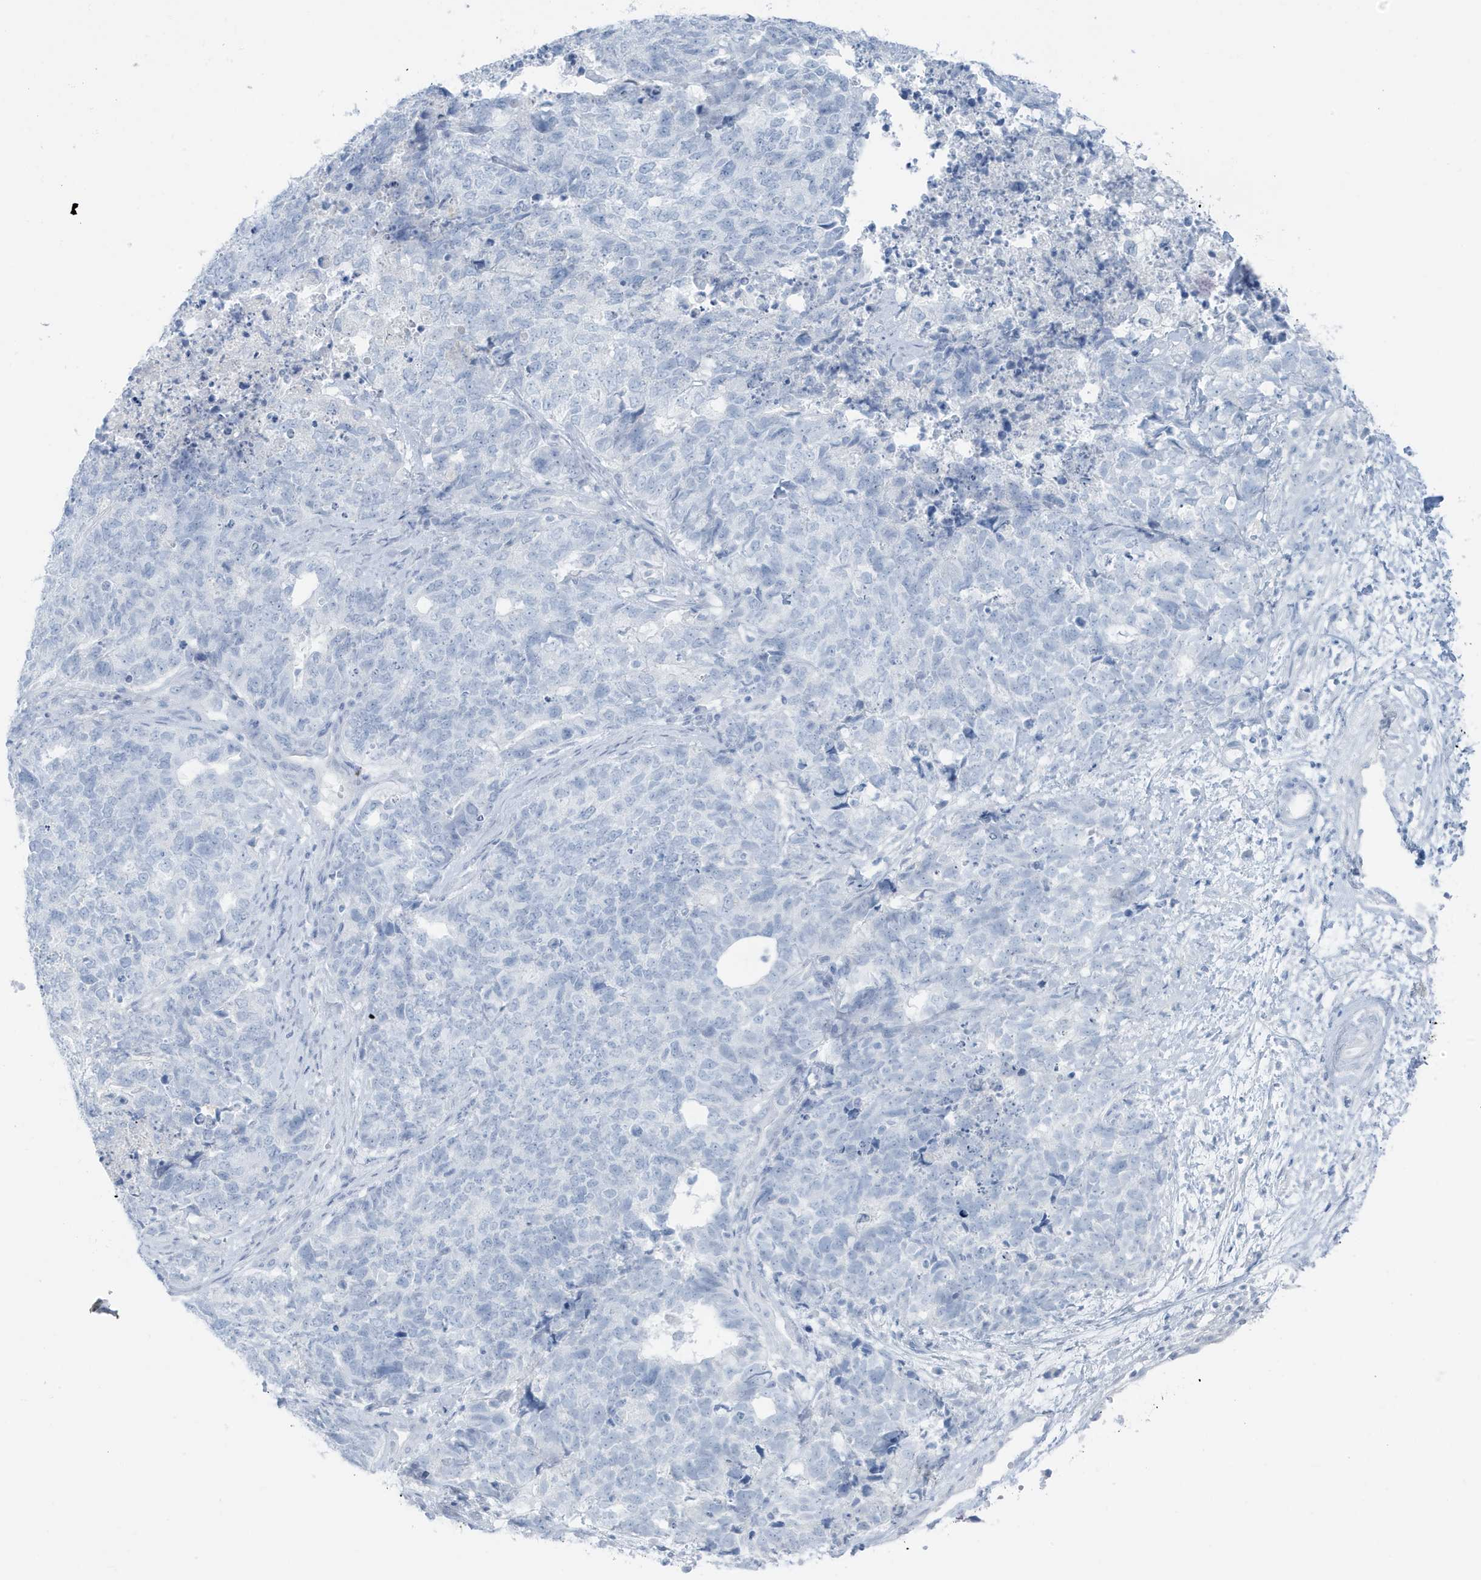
{"staining": {"intensity": "negative", "quantity": "none", "location": "none"}, "tissue": "cervical cancer", "cell_type": "Tumor cells", "image_type": "cancer", "snomed": [{"axis": "morphology", "description": "Squamous cell carcinoma, NOS"}, {"axis": "topography", "description": "Cervix"}], "caption": "This is an IHC image of human cervical cancer (squamous cell carcinoma). There is no positivity in tumor cells.", "gene": "ZFP64", "patient": {"sex": "female", "age": 63}}